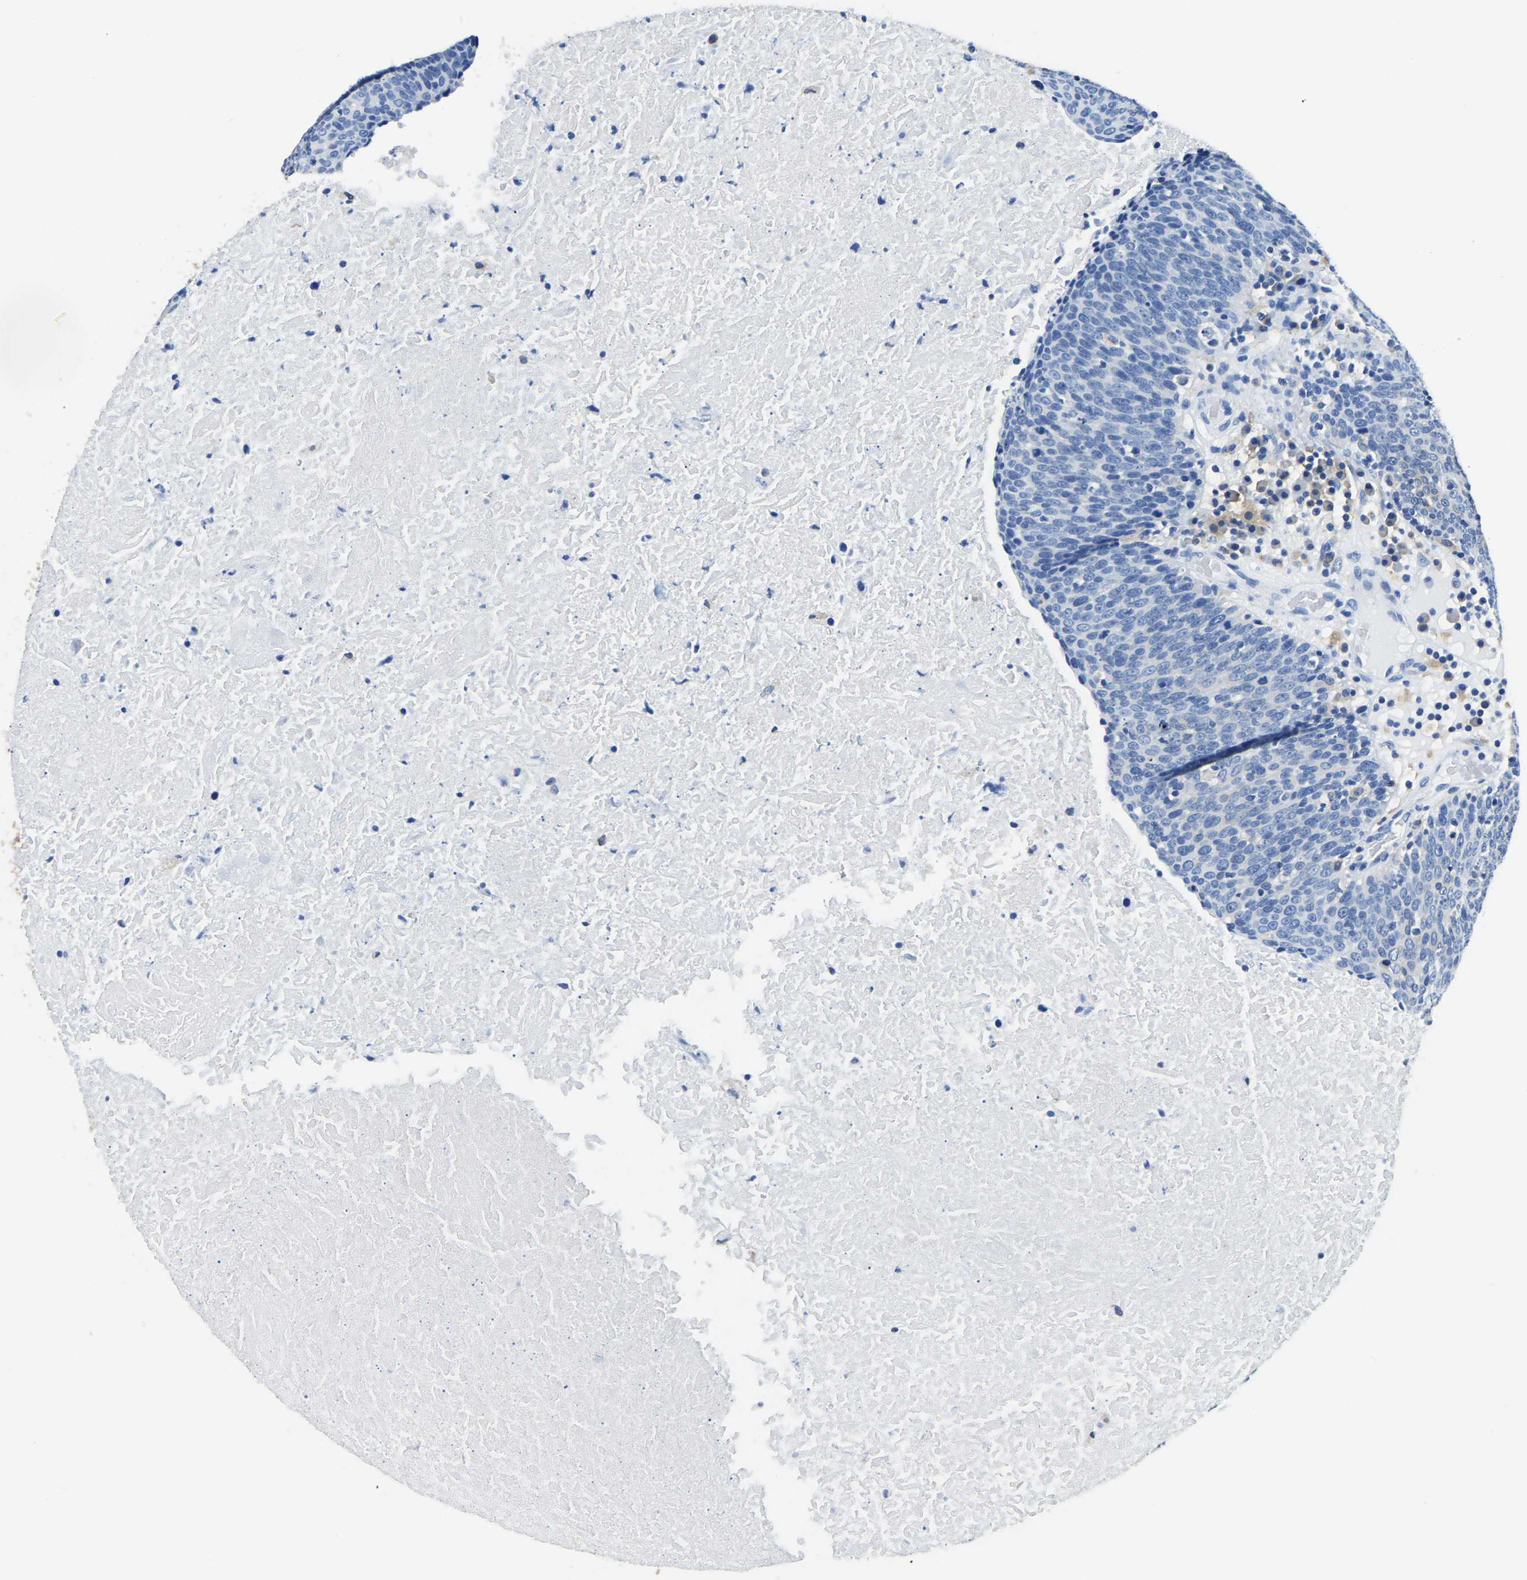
{"staining": {"intensity": "negative", "quantity": "none", "location": "none"}, "tissue": "head and neck cancer", "cell_type": "Tumor cells", "image_type": "cancer", "snomed": [{"axis": "morphology", "description": "Squamous cell carcinoma, NOS"}, {"axis": "morphology", "description": "Squamous cell carcinoma, metastatic, NOS"}, {"axis": "topography", "description": "Lymph node"}, {"axis": "topography", "description": "Head-Neck"}], "caption": "The immunohistochemistry (IHC) photomicrograph has no significant staining in tumor cells of head and neck cancer (metastatic squamous cell carcinoma) tissue.", "gene": "ZDHHC13", "patient": {"sex": "male", "age": 62}}